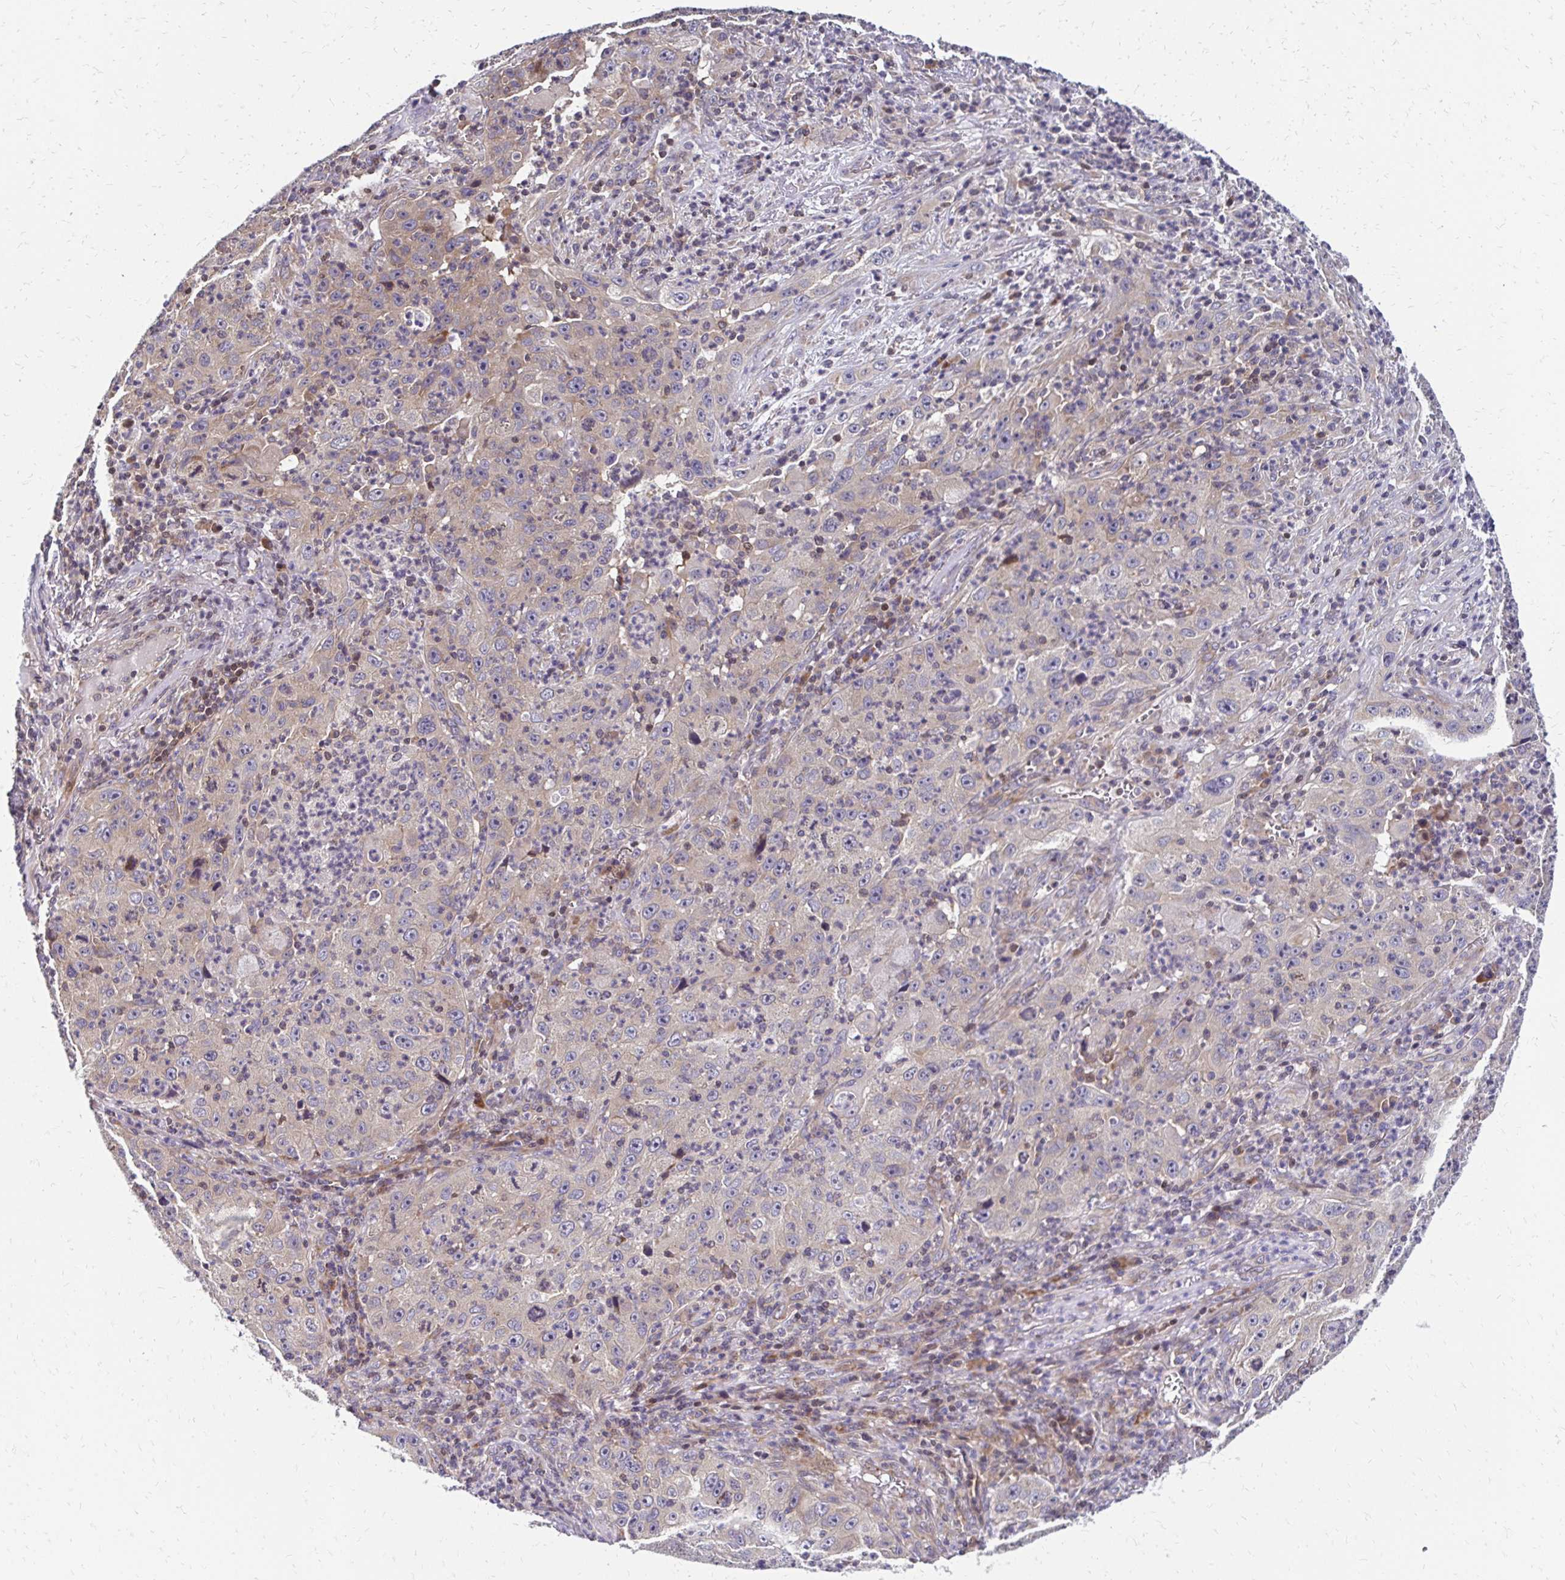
{"staining": {"intensity": "negative", "quantity": "none", "location": "none"}, "tissue": "lung cancer", "cell_type": "Tumor cells", "image_type": "cancer", "snomed": [{"axis": "morphology", "description": "Squamous cell carcinoma, NOS"}, {"axis": "topography", "description": "Lung"}], "caption": "Tumor cells show no significant staining in lung cancer. (Stains: DAB immunohistochemistry (IHC) with hematoxylin counter stain, Microscopy: brightfield microscopy at high magnification).", "gene": "CBX7", "patient": {"sex": "male", "age": 71}}